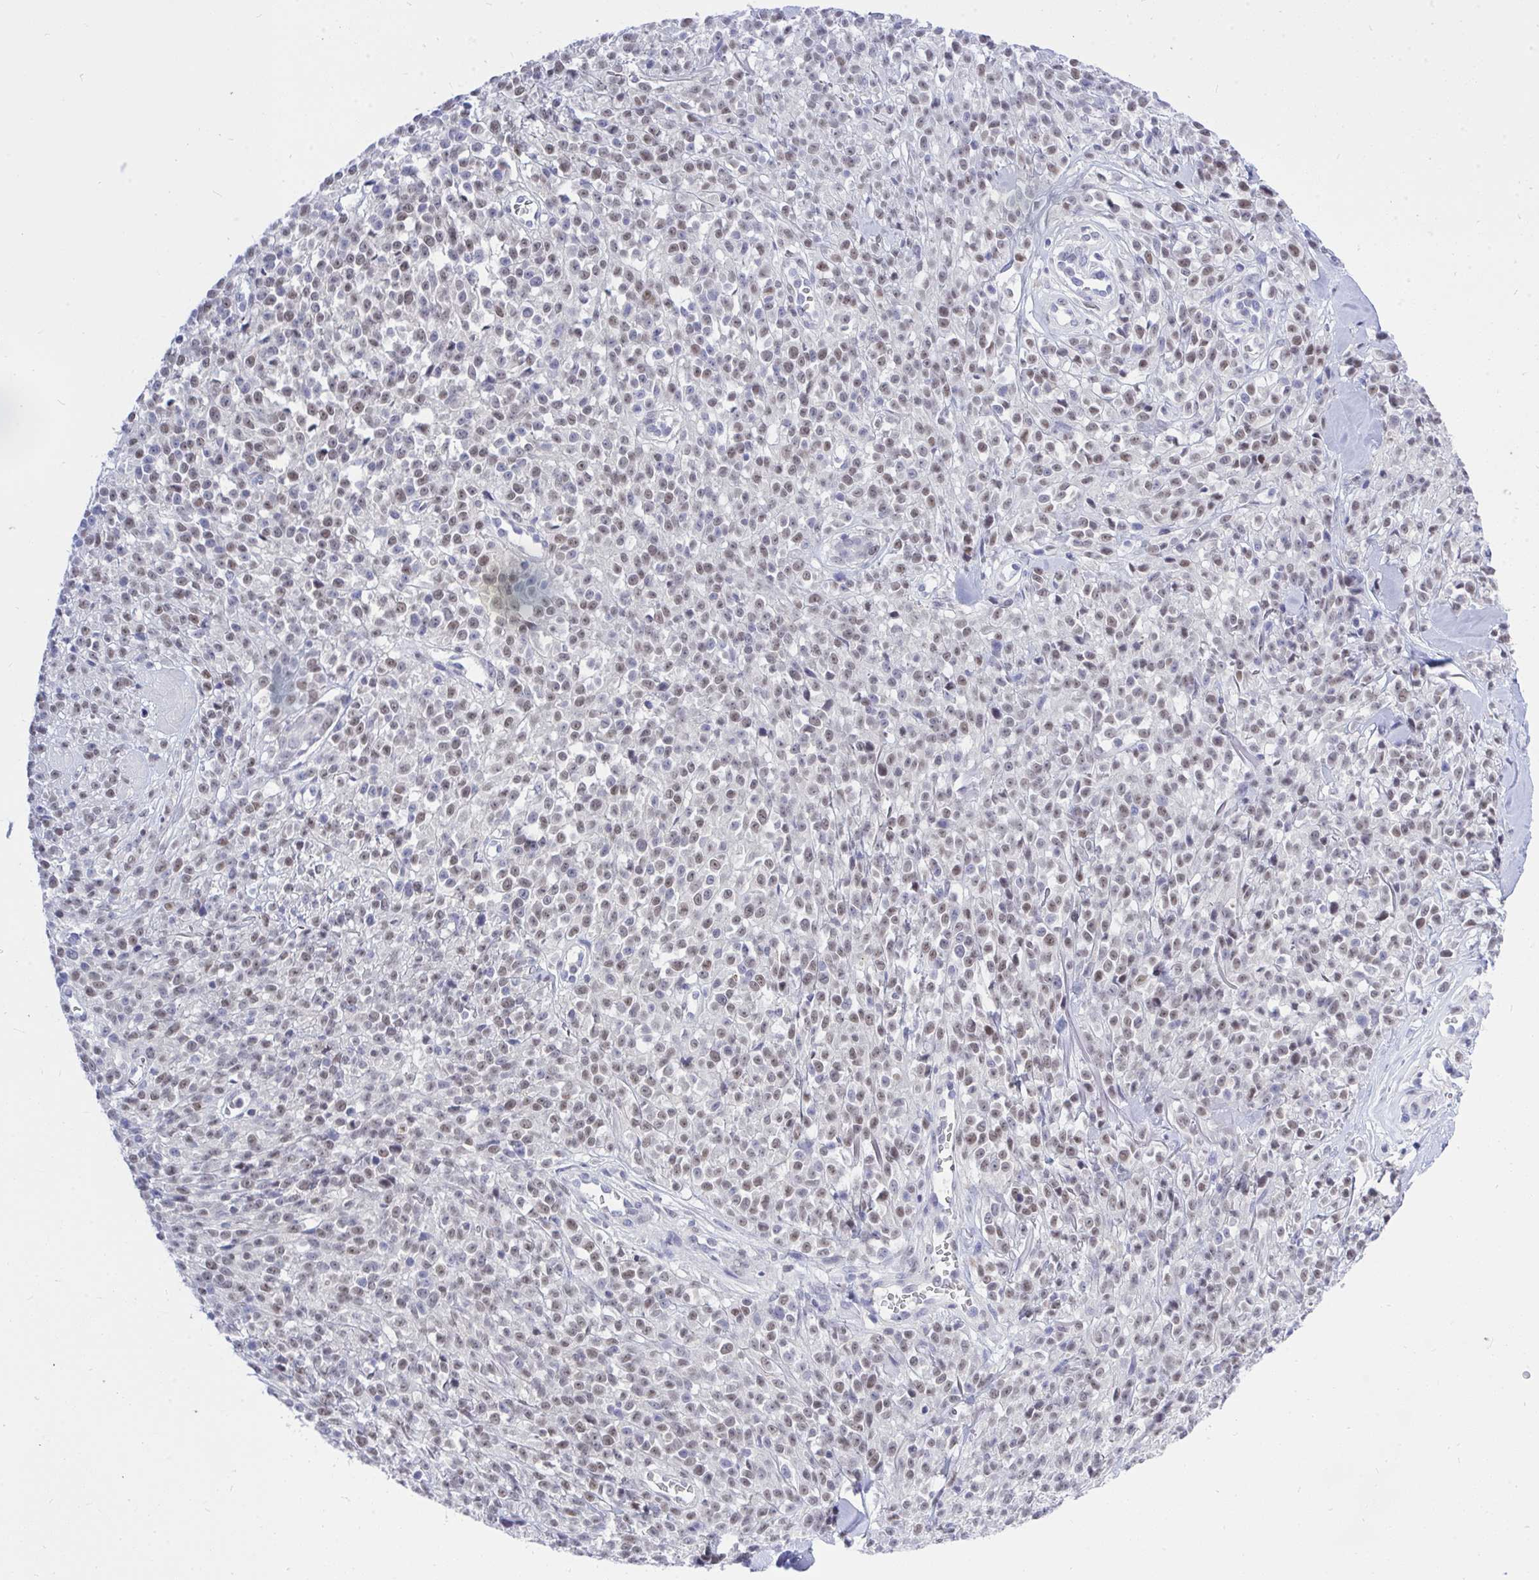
{"staining": {"intensity": "weak", "quantity": "25%-75%", "location": "nuclear"}, "tissue": "melanoma", "cell_type": "Tumor cells", "image_type": "cancer", "snomed": [{"axis": "morphology", "description": "Malignant melanoma, NOS"}, {"axis": "topography", "description": "Skin"}, {"axis": "topography", "description": "Skin of trunk"}], "caption": "Weak nuclear protein expression is appreciated in about 25%-75% of tumor cells in malignant melanoma. The staining was performed using DAB, with brown indicating positive protein expression. Nuclei are stained blue with hematoxylin.", "gene": "THOP1", "patient": {"sex": "male", "age": 74}}